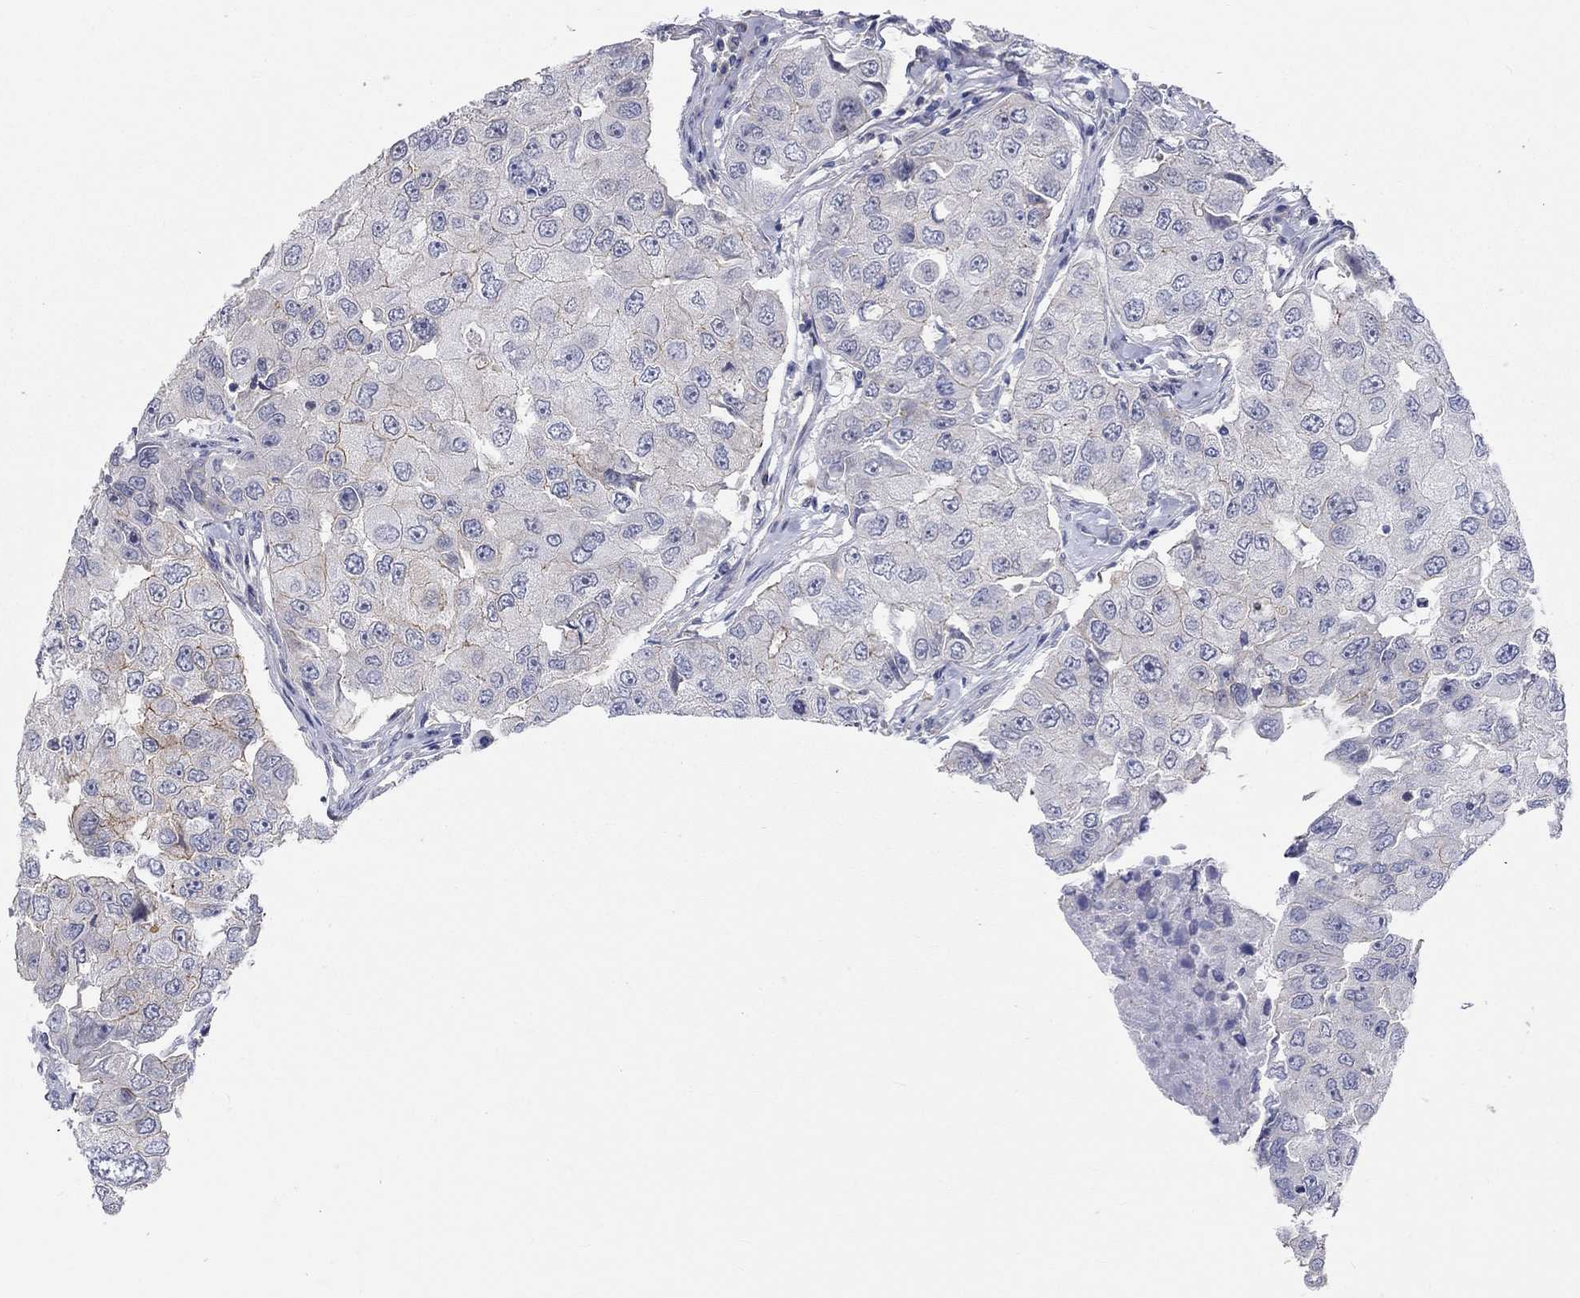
{"staining": {"intensity": "strong", "quantity": "<25%", "location": "cytoplasmic/membranous"}, "tissue": "breast cancer", "cell_type": "Tumor cells", "image_type": "cancer", "snomed": [{"axis": "morphology", "description": "Duct carcinoma"}, {"axis": "topography", "description": "Breast"}], "caption": "Tumor cells show medium levels of strong cytoplasmic/membranous positivity in approximately <25% of cells in breast cancer.", "gene": "PCDHGA10", "patient": {"sex": "female", "age": 27}}